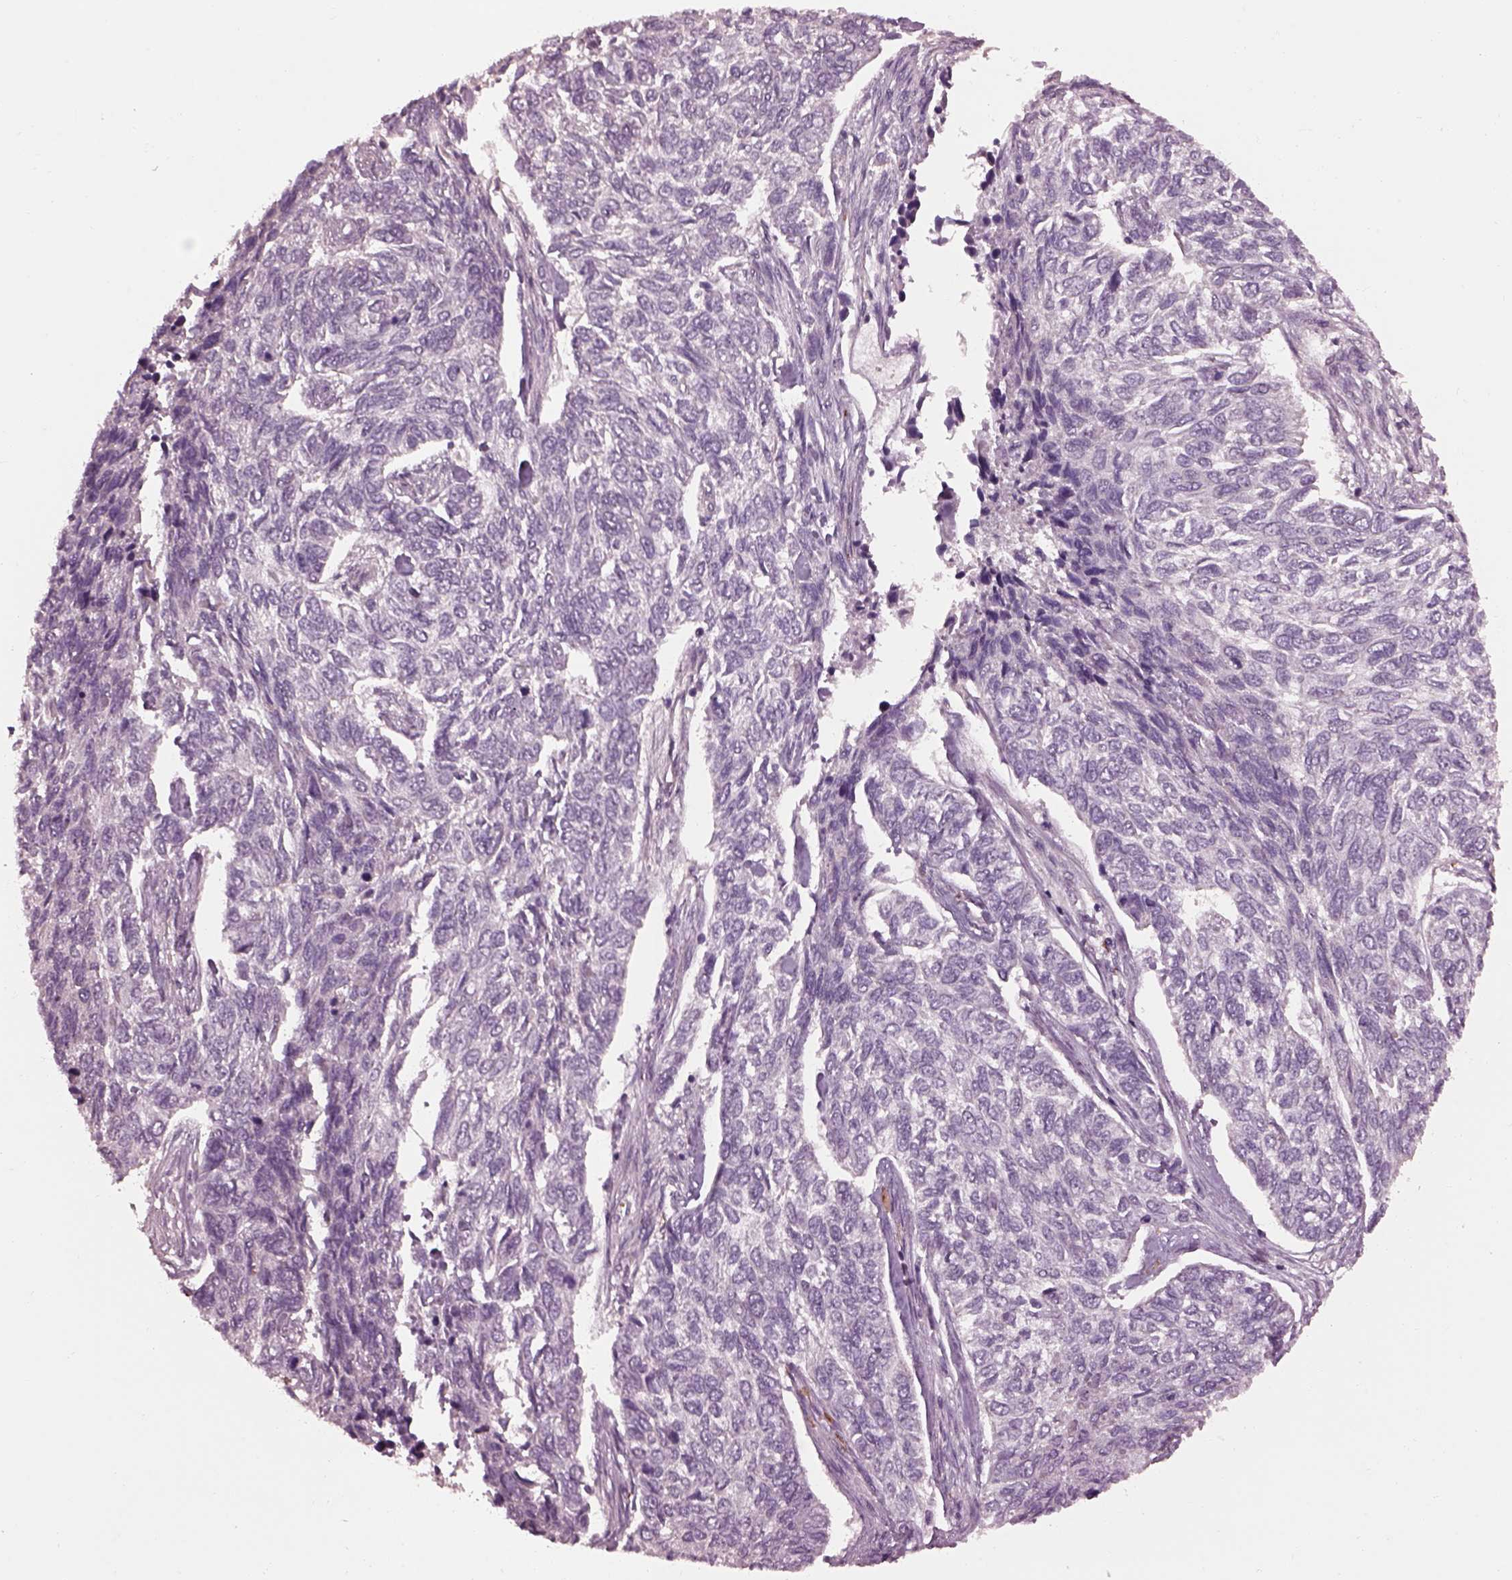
{"staining": {"intensity": "negative", "quantity": "none", "location": "none"}, "tissue": "skin cancer", "cell_type": "Tumor cells", "image_type": "cancer", "snomed": [{"axis": "morphology", "description": "Basal cell carcinoma"}, {"axis": "topography", "description": "Skin"}], "caption": "Protein analysis of basal cell carcinoma (skin) shows no significant staining in tumor cells.", "gene": "EFEMP1", "patient": {"sex": "female", "age": 65}}